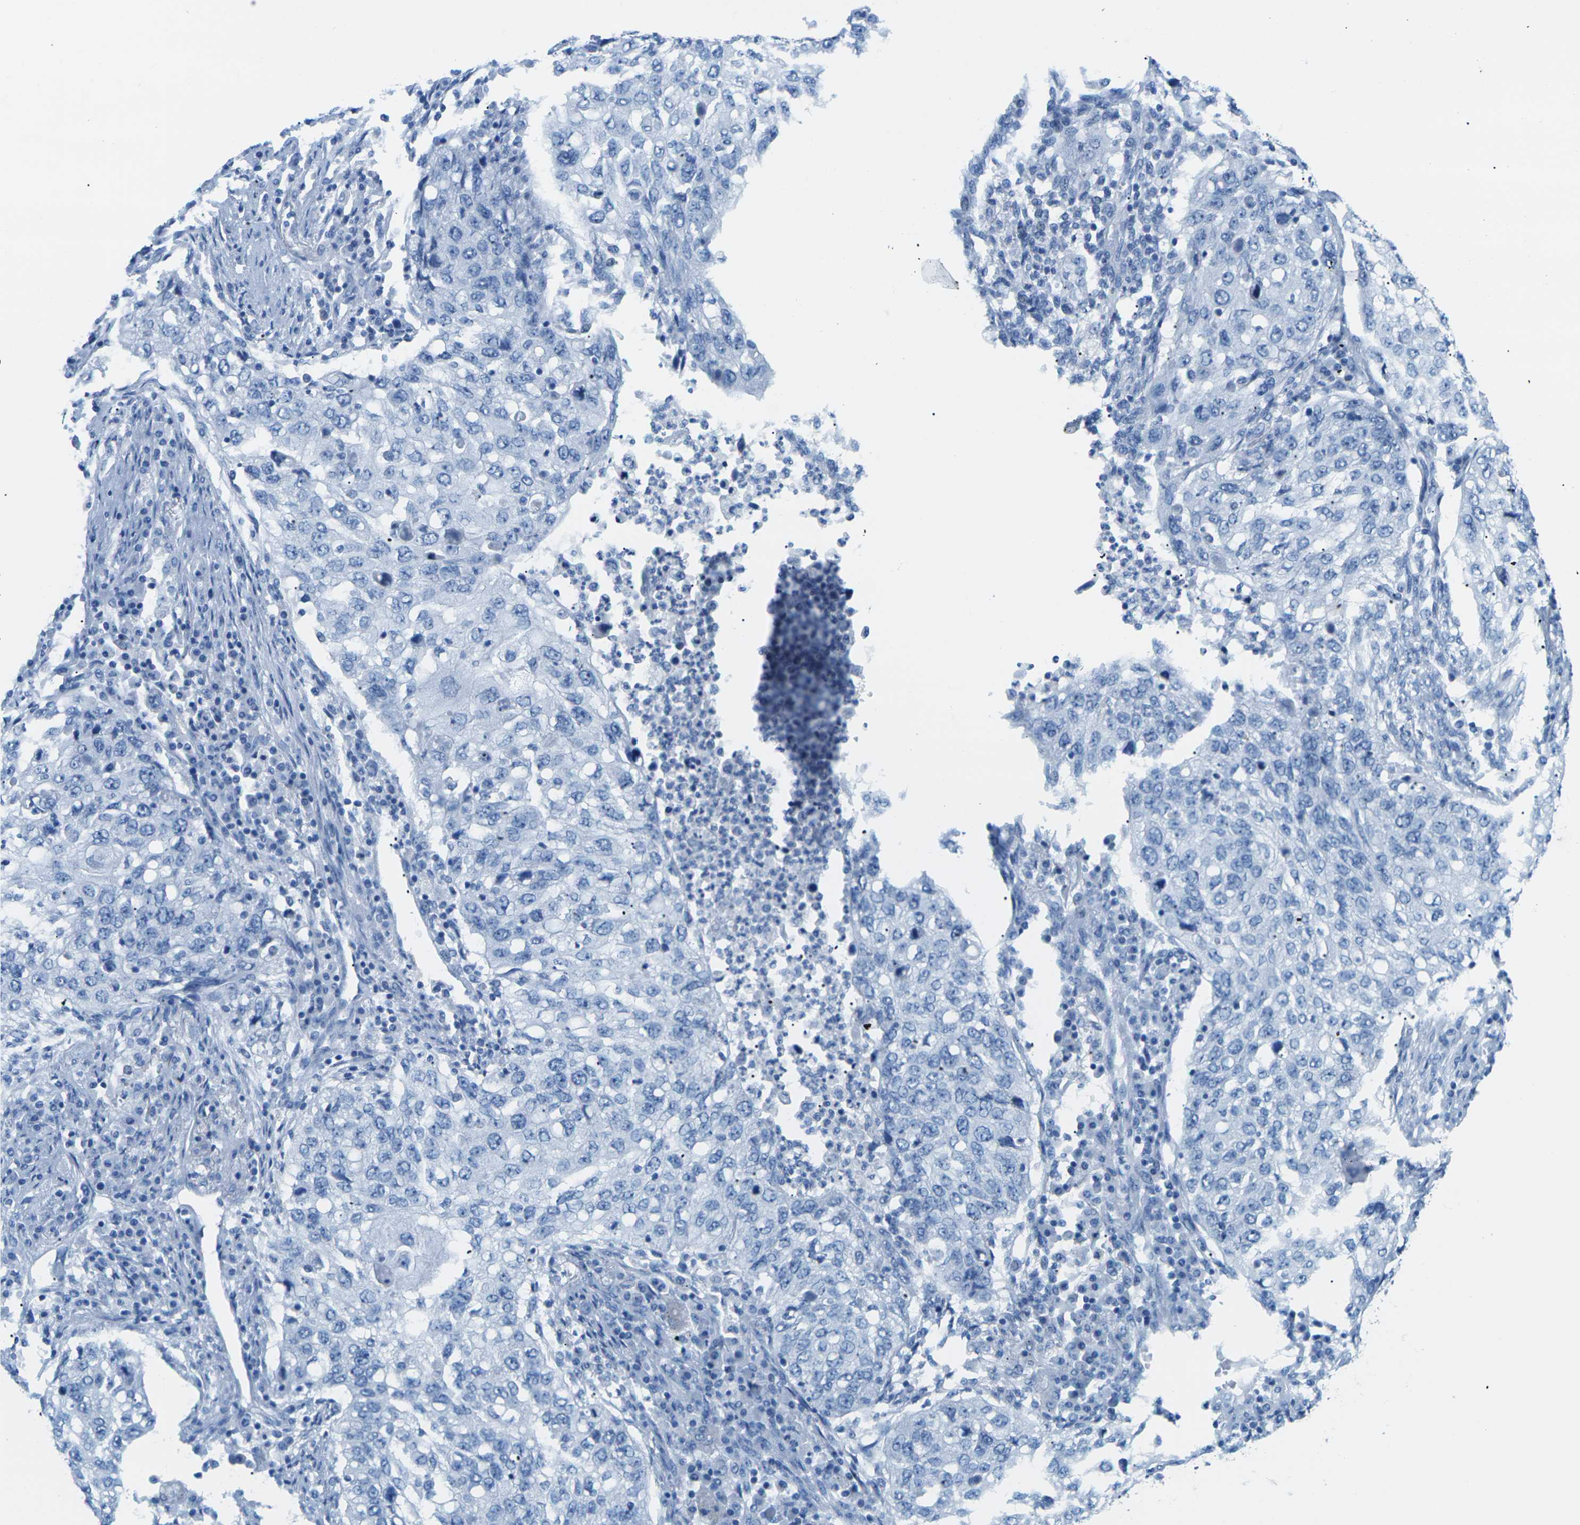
{"staining": {"intensity": "negative", "quantity": "none", "location": "none"}, "tissue": "lung cancer", "cell_type": "Tumor cells", "image_type": "cancer", "snomed": [{"axis": "morphology", "description": "Squamous cell carcinoma, NOS"}, {"axis": "topography", "description": "Lung"}], "caption": "An image of squamous cell carcinoma (lung) stained for a protein reveals no brown staining in tumor cells.", "gene": "SLC12A1", "patient": {"sex": "female", "age": 63}}